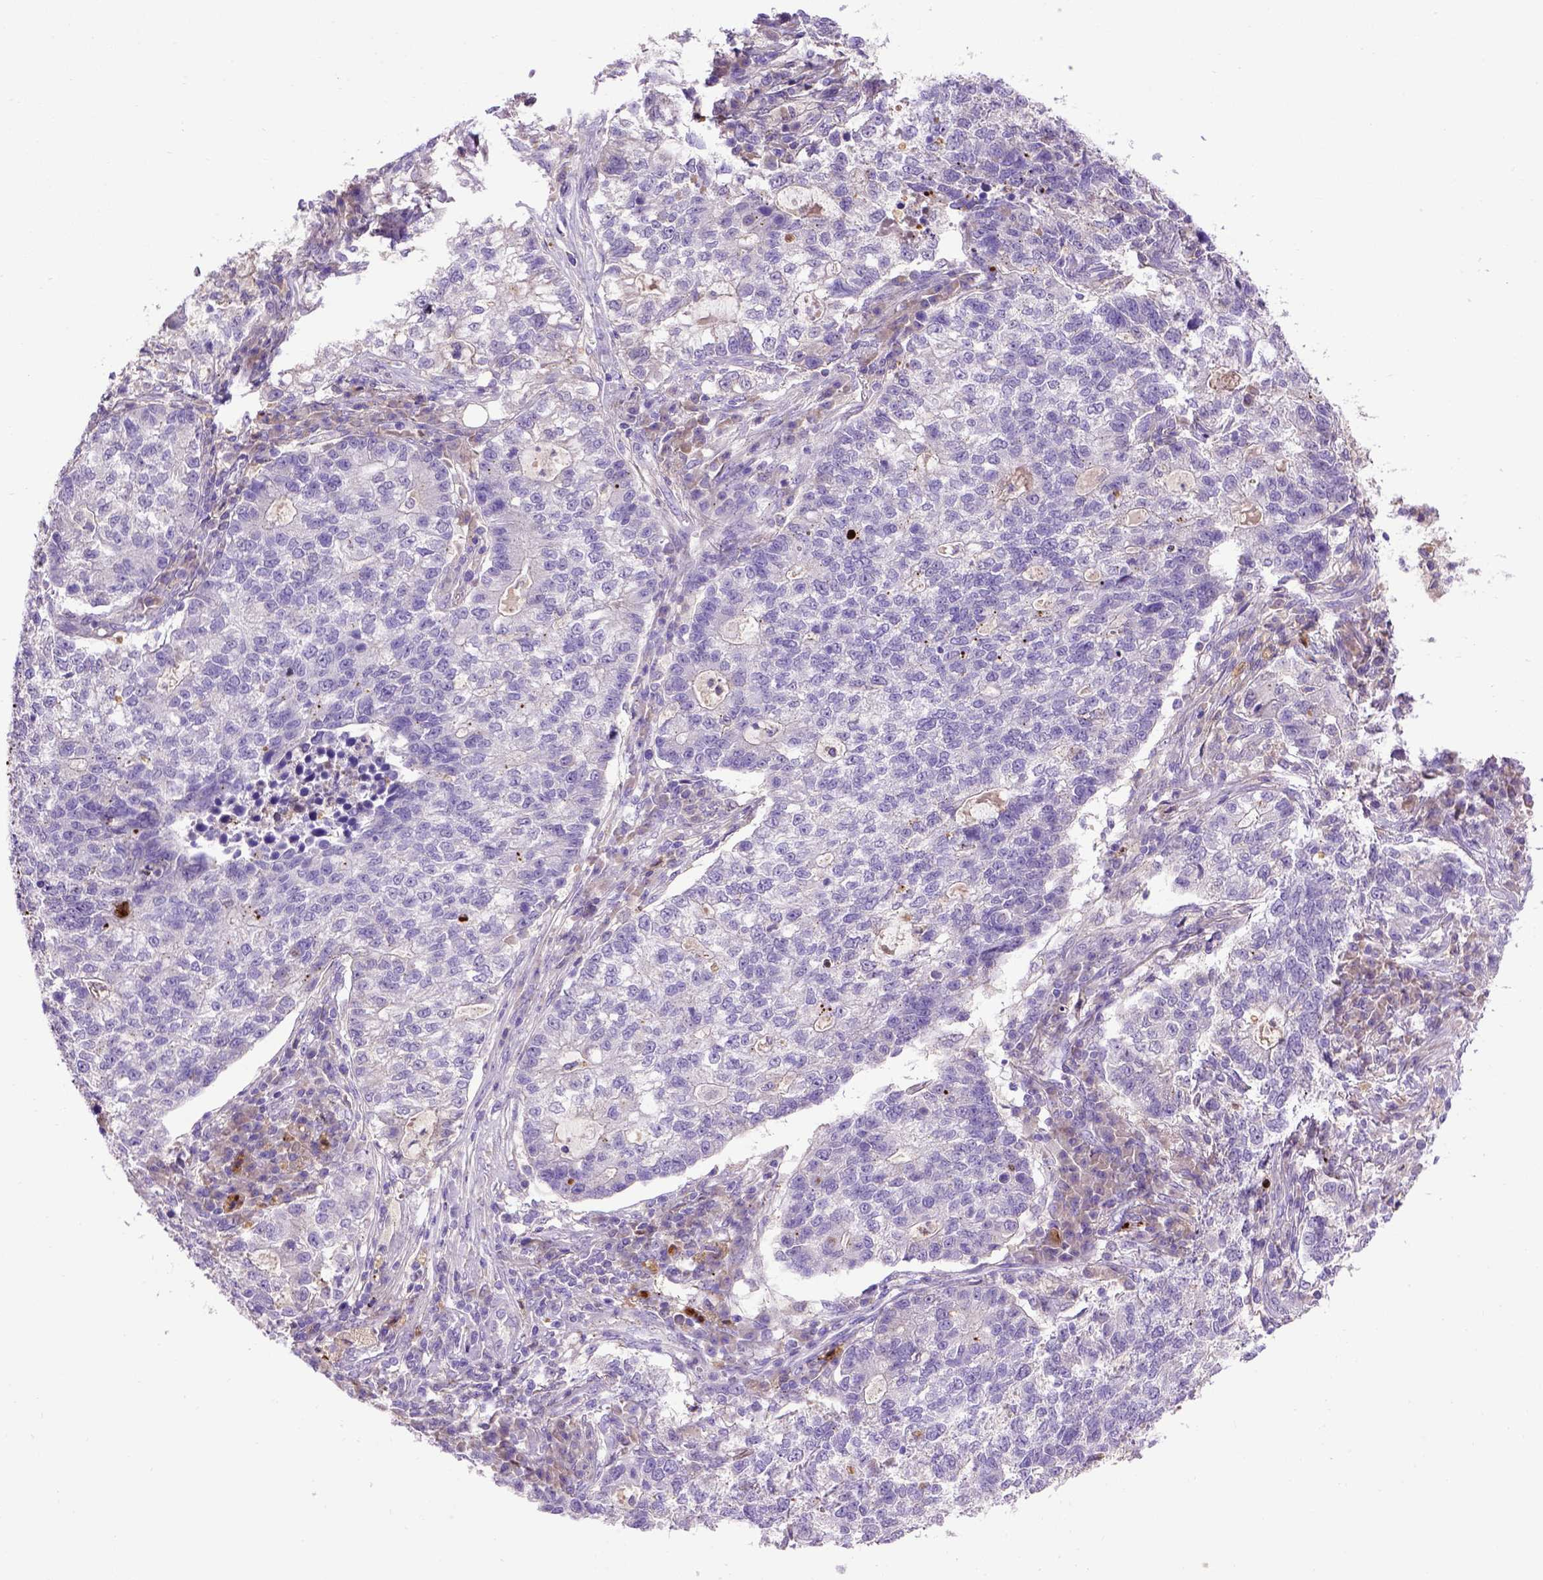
{"staining": {"intensity": "negative", "quantity": "none", "location": "none"}, "tissue": "lung cancer", "cell_type": "Tumor cells", "image_type": "cancer", "snomed": [{"axis": "morphology", "description": "Adenocarcinoma, NOS"}, {"axis": "topography", "description": "Lung"}], "caption": "An image of lung cancer stained for a protein displays no brown staining in tumor cells.", "gene": "ADAM12", "patient": {"sex": "male", "age": 57}}